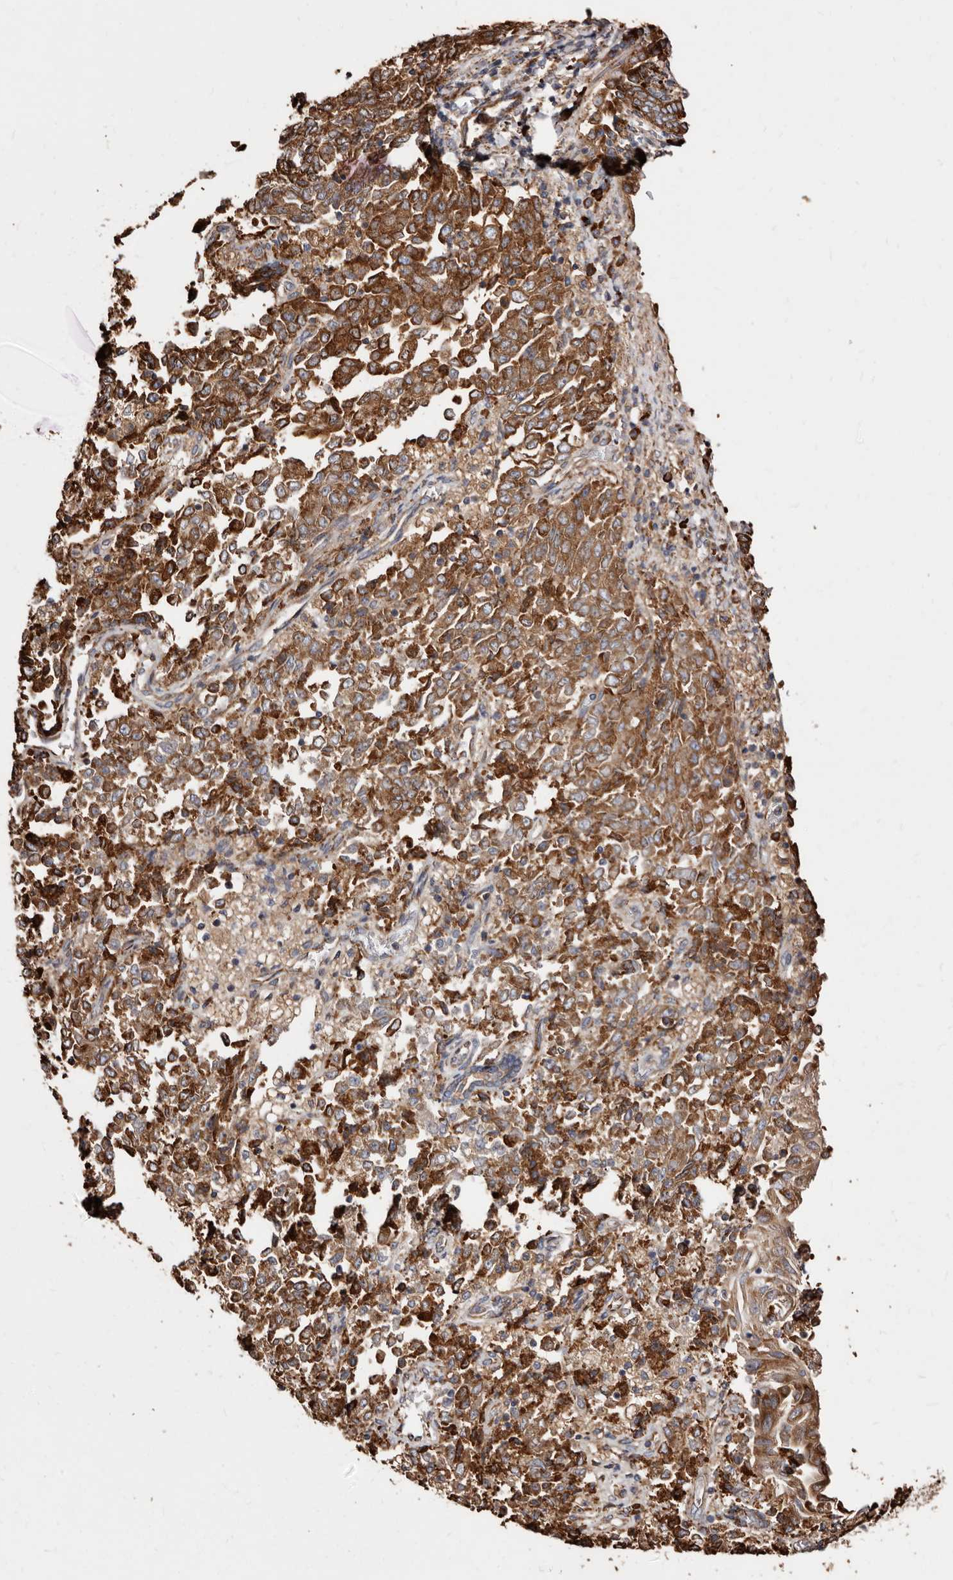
{"staining": {"intensity": "strong", "quantity": ">75%", "location": "cytoplasmic/membranous"}, "tissue": "endometrial cancer", "cell_type": "Tumor cells", "image_type": "cancer", "snomed": [{"axis": "morphology", "description": "Adenocarcinoma, NOS"}, {"axis": "topography", "description": "Endometrium"}], "caption": "An IHC image of tumor tissue is shown. Protein staining in brown shows strong cytoplasmic/membranous positivity in adenocarcinoma (endometrial) within tumor cells.", "gene": "ACBD6", "patient": {"sex": "female", "age": 80}}